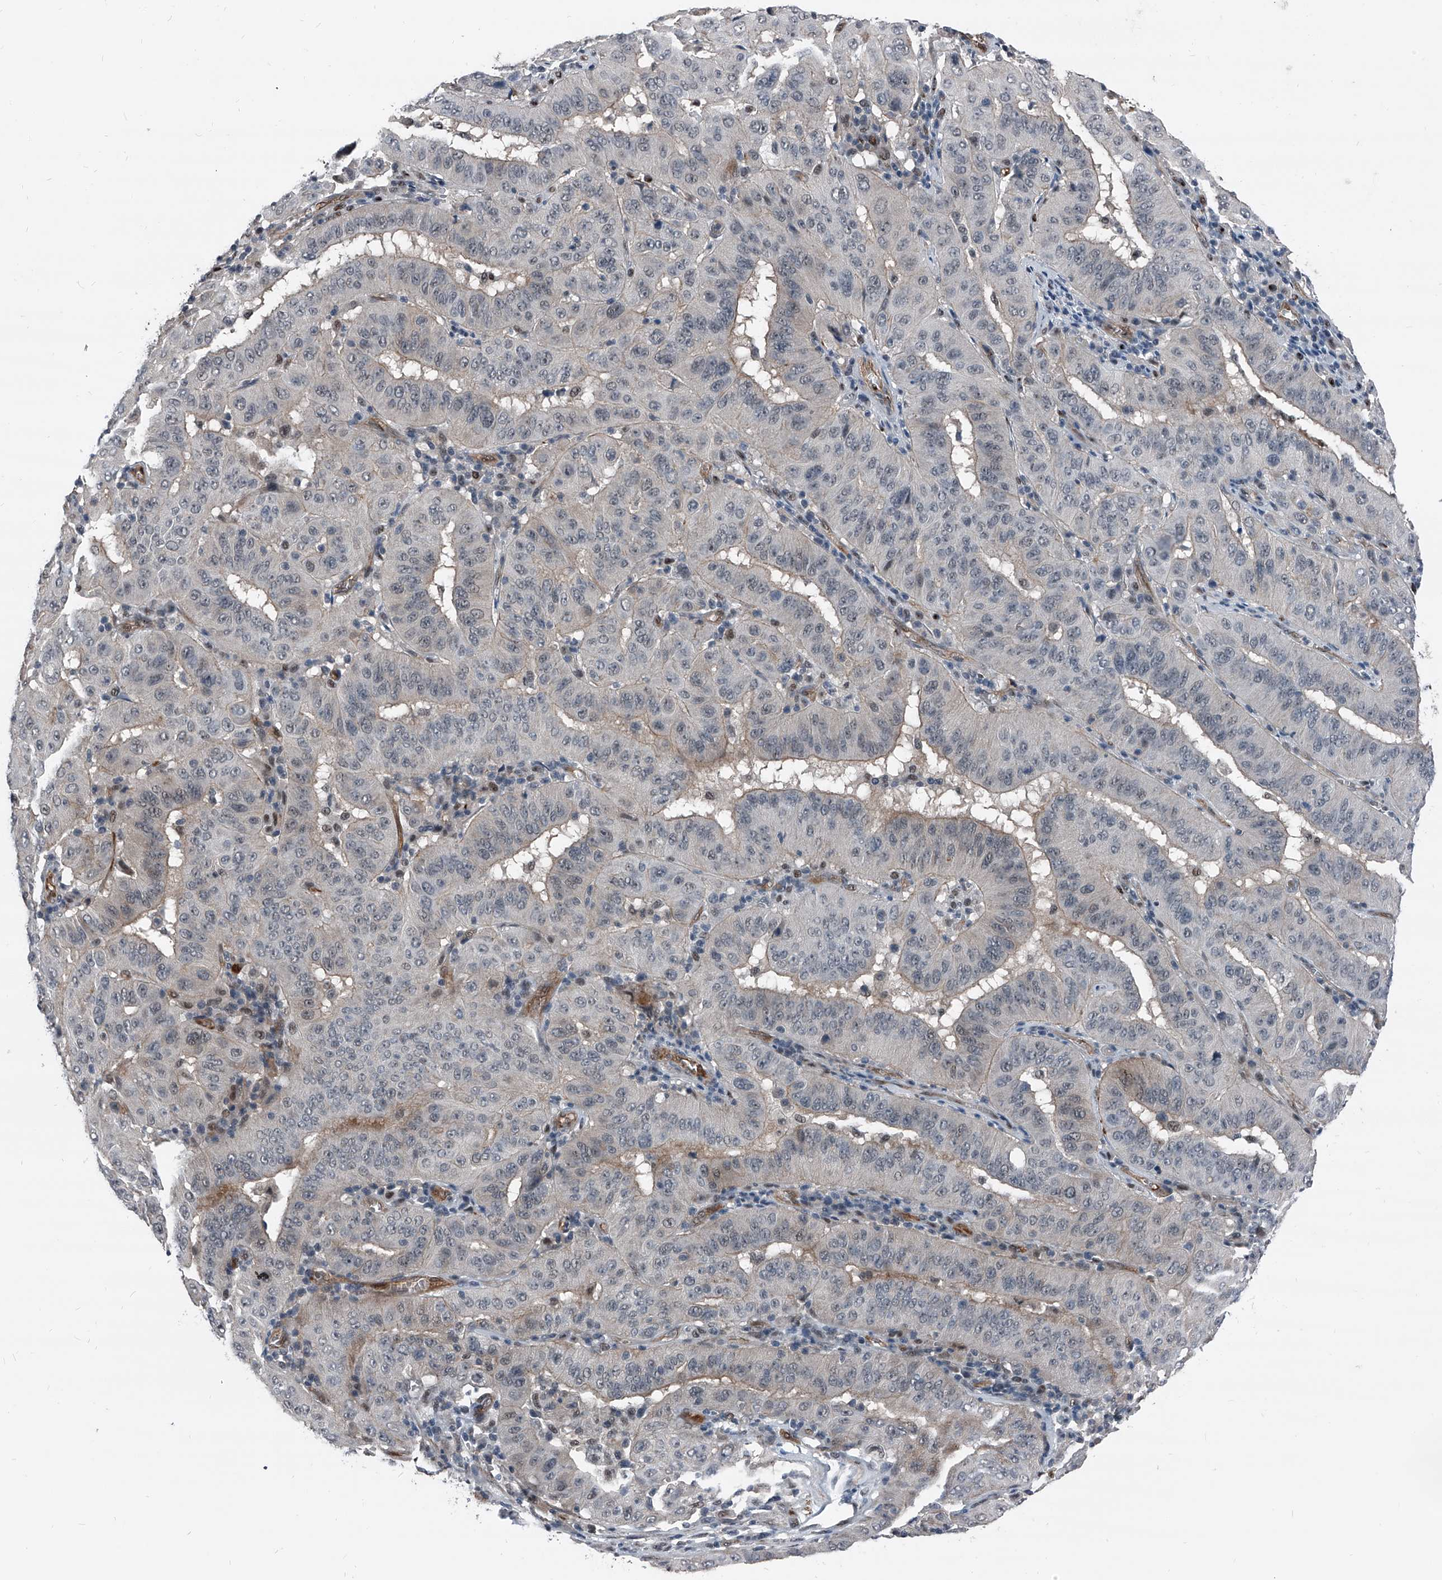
{"staining": {"intensity": "negative", "quantity": "none", "location": "none"}, "tissue": "pancreatic cancer", "cell_type": "Tumor cells", "image_type": "cancer", "snomed": [{"axis": "morphology", "description": "Adenocarcinoma, NOS"}, {"axis": "topography", "description": "Pancreas"}], "caption": "Micrograph shows no protein staining in tumor cells of pancreatic cancer tissue. Brightfield microscopy of IHC stained with DAB (brown) and hematoxylin (blue), captured at high magnification.", "gene": "MEN1", "patient": {"sex": "male", "age": 63}}